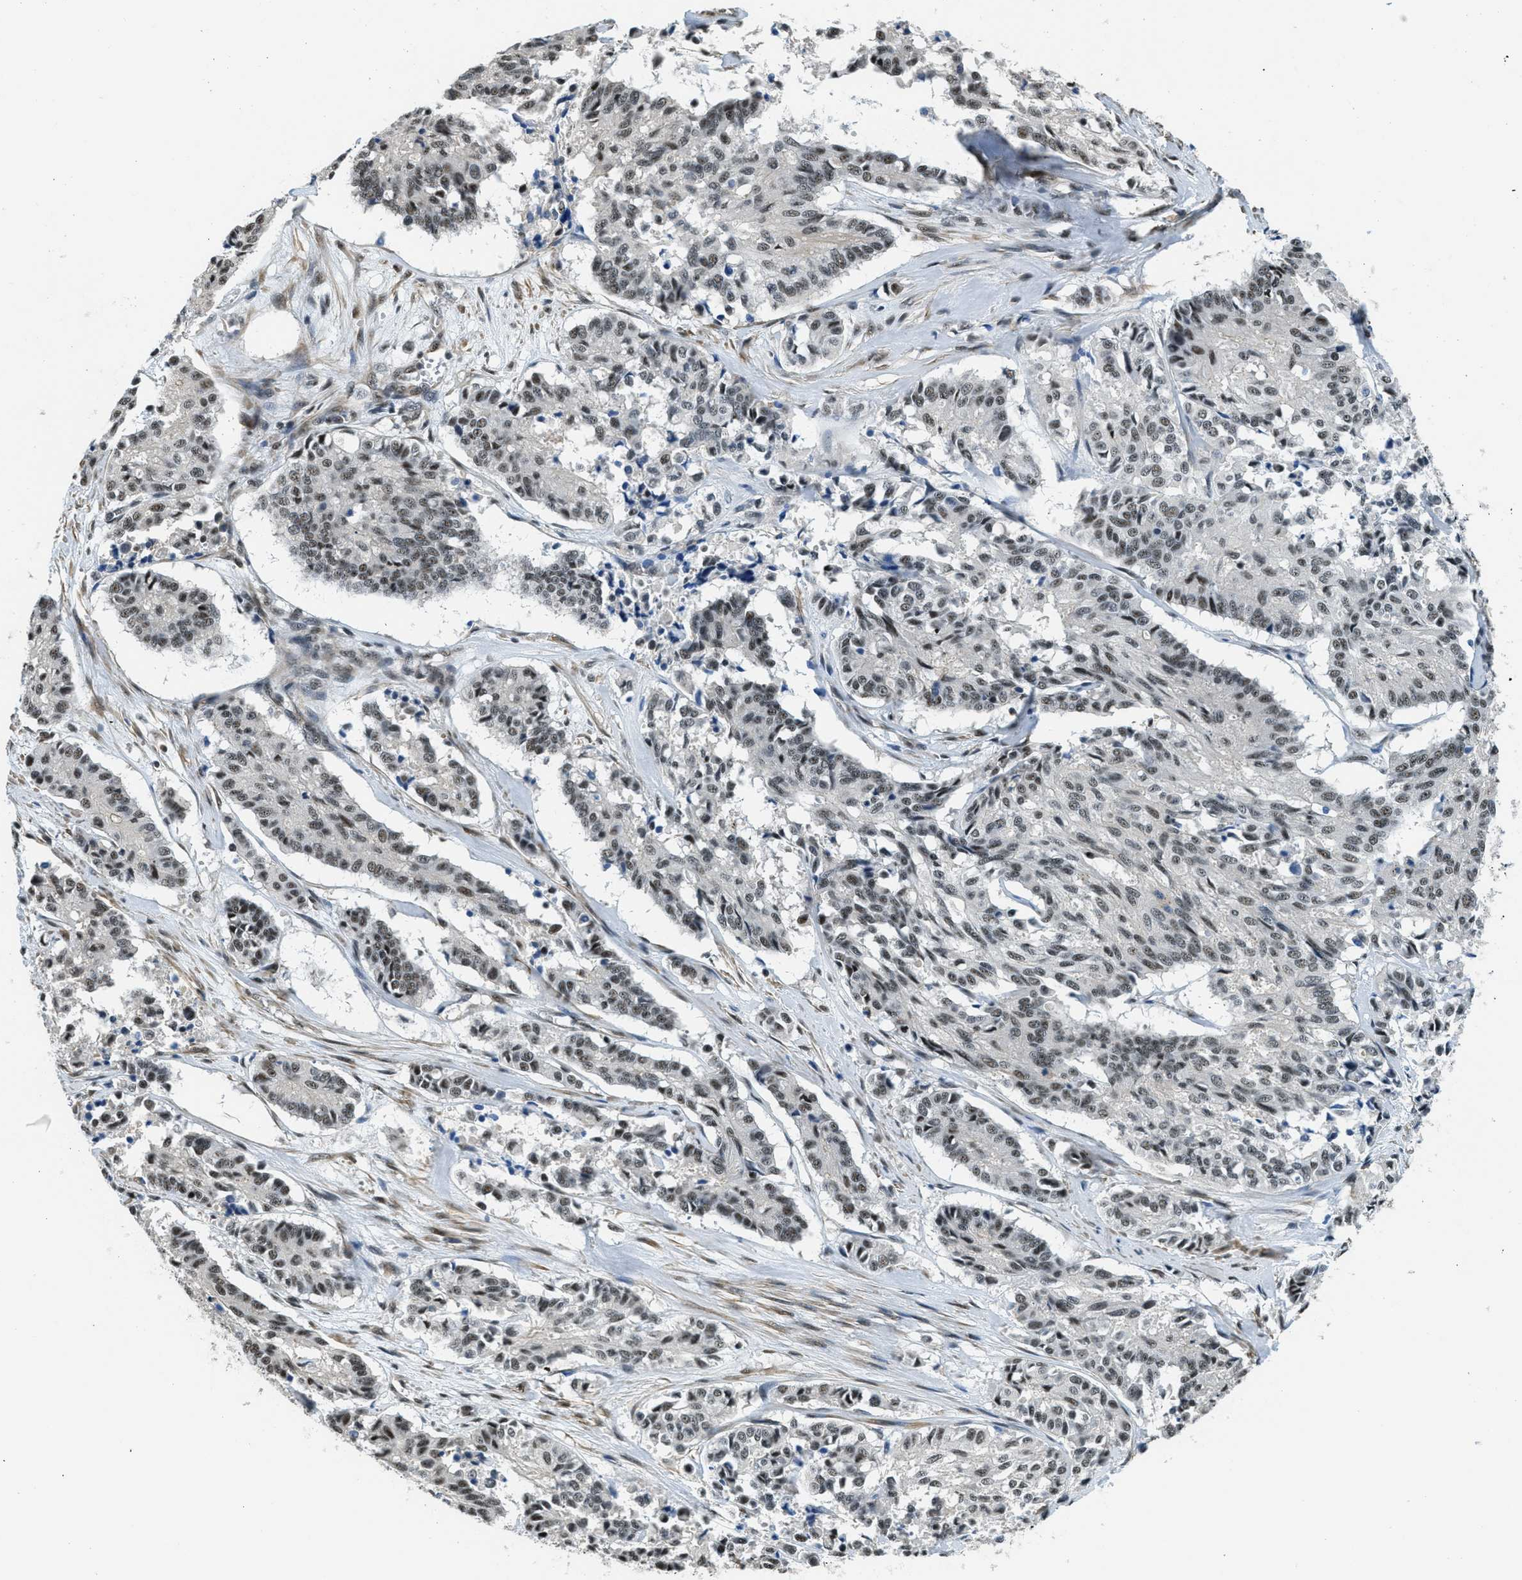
{"staining": {"intensity": "moderate", "quantity": ">75%", "location": "nuclear"}, "tissue": "cervical cancer", "cell_type": "Tumor cells", "image_type": "cancer", "snomed": [{"axis": "morphology", "description": "Squamous cell carcinoma, NOS"}, {"axis": "topography", "description": "Cervix"}], "caption": "Squamous cell carcinoma (cervical) was stained to show a protein in brown. There is medium levels of moderate nuclear expression in about >75% of tumor cells.", "gene": "CFAP36", "patient": {"sex": "female", "age": 35}}